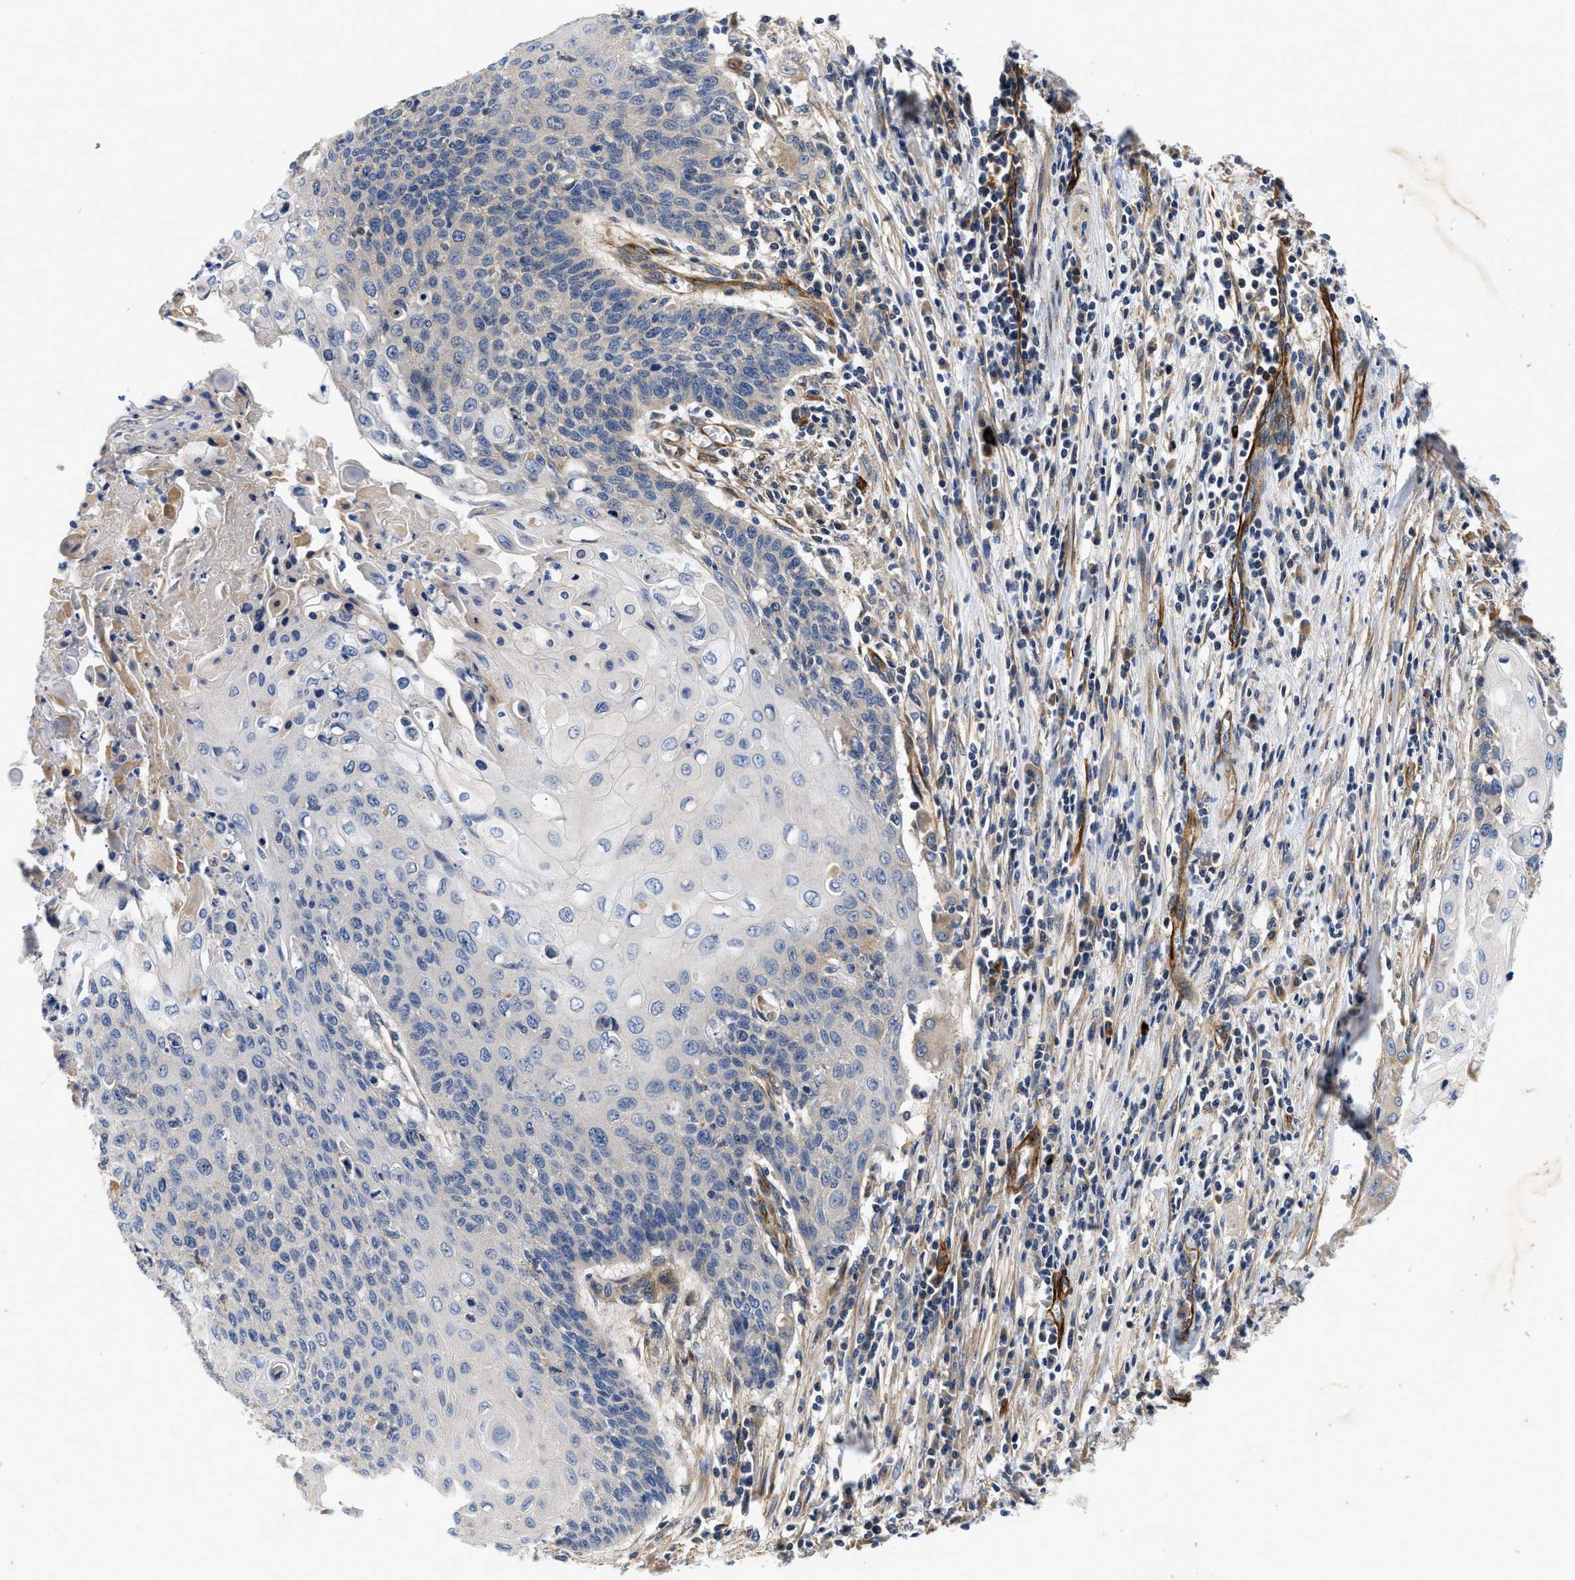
{"staining": {"intensity": "negative", "quantity": "none", "location": "none"}, "tissue": "cervical cancer", "cell_type": "Tumor cells", "image_type": "cancer", "snomed": [{"axis": "morphology", "description": "Squamous cell carcinoma, NOS"}, {"axis": "topography", "description": "Cervix"}], "caption": "Image shows no protein staining in tumor cells of squamous cell carcinoma (cervical) tissue.", "gene": "NME6", "patient": {"sex": "female", "age": 39}}